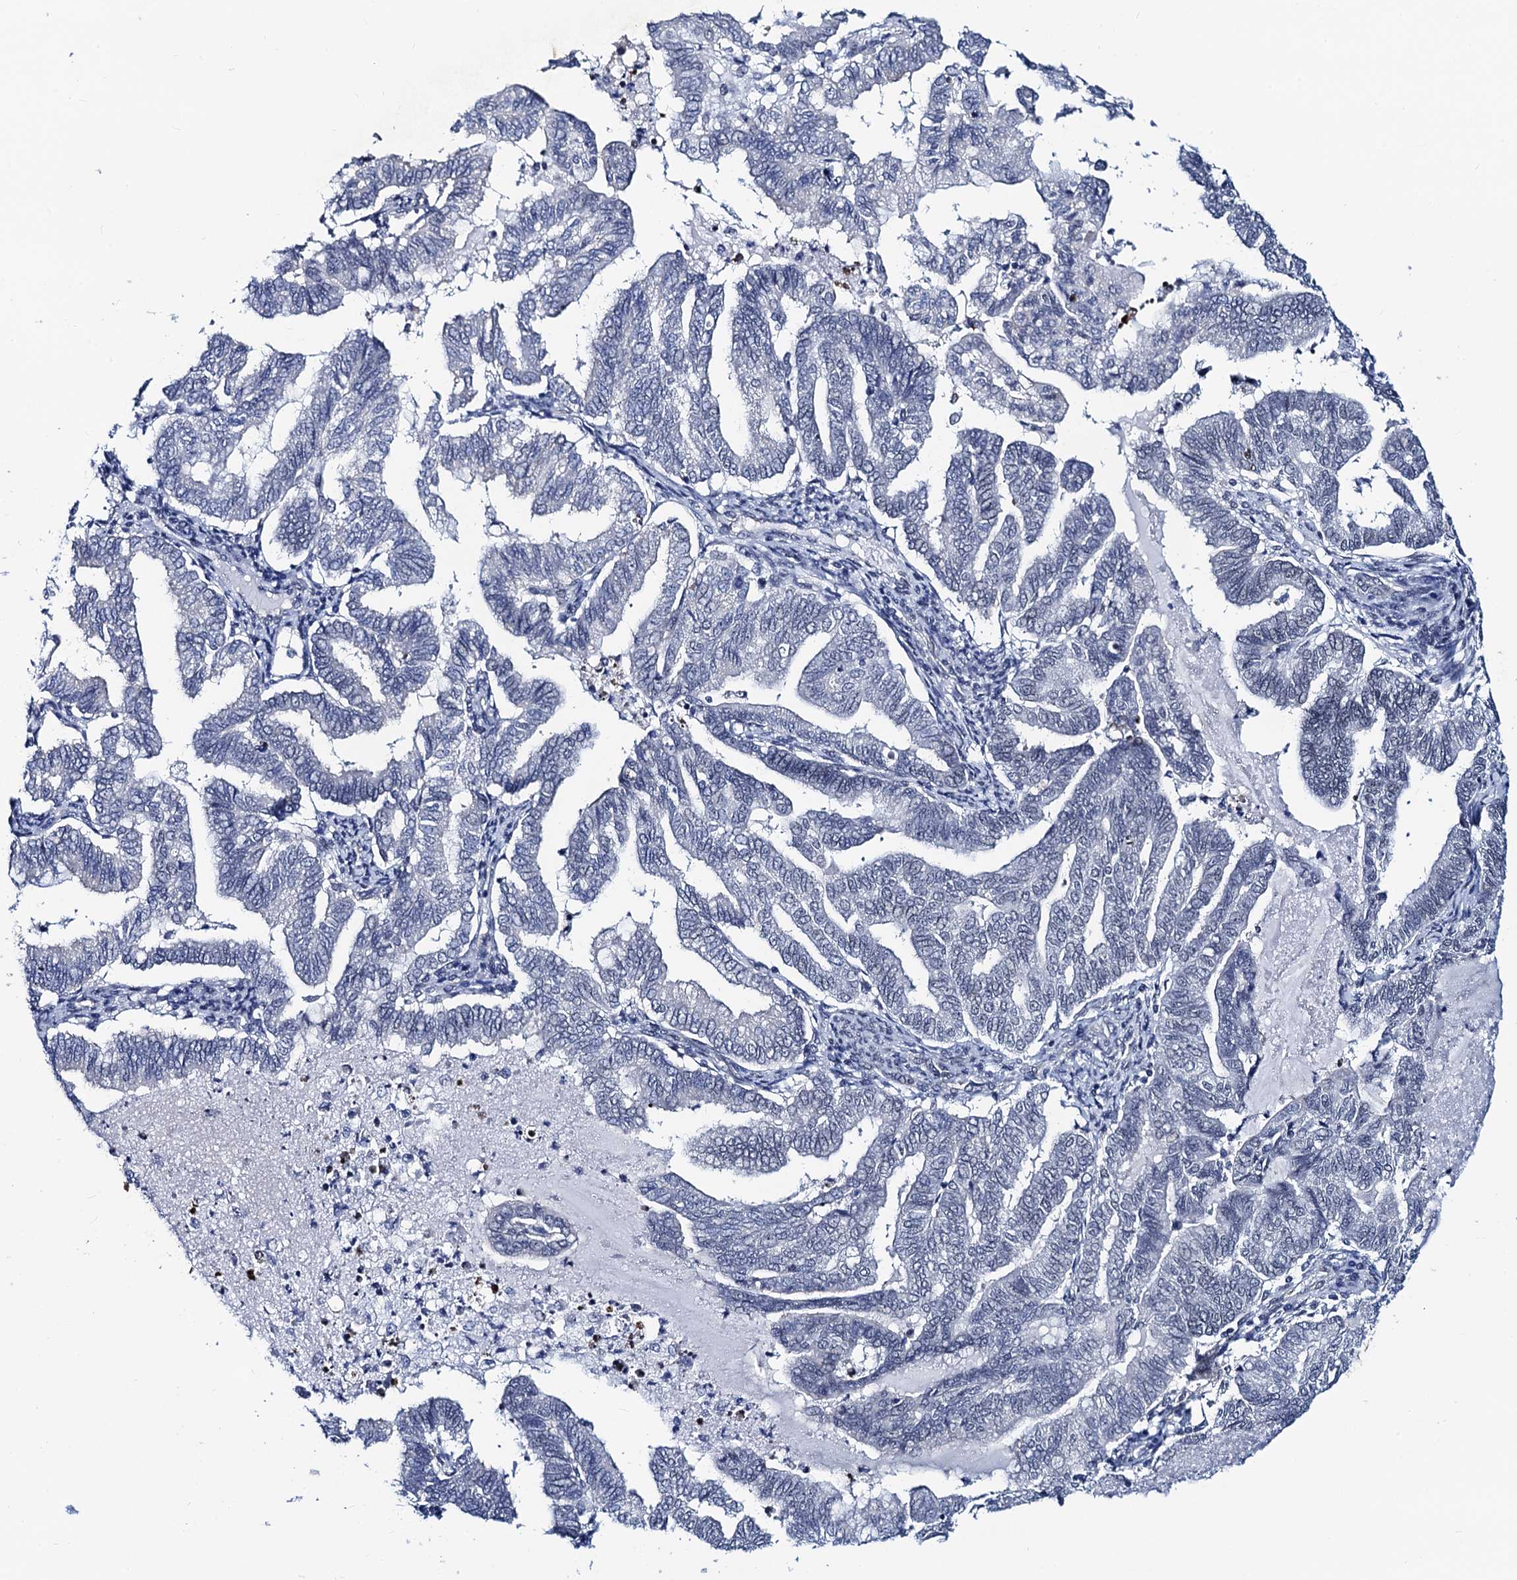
{"staining": {"intensity": "negative", "quantity": "none", "location": "none"}, "tissue": "endometrial cancer", "cell_type": "Tumor cells", "image_type": "cancer", "snomed": [{"axis": "morphology", "description": "Adenocarcinoma, NOS"}, {"axis": "topography", "description": "Endometrium"}], "caption": "Micrograph shows no significant protein staining in tumor cells of endometrial cancer. Brightfield microscopy of immunohistochemistry (IHC) stained with DAB (3,3'-diaminobenzidine) (brown) and hematoxylin (blue), captured at high magnification.", "gene": "C16orf87", "patient": {"sex": "female", "age": 79}}